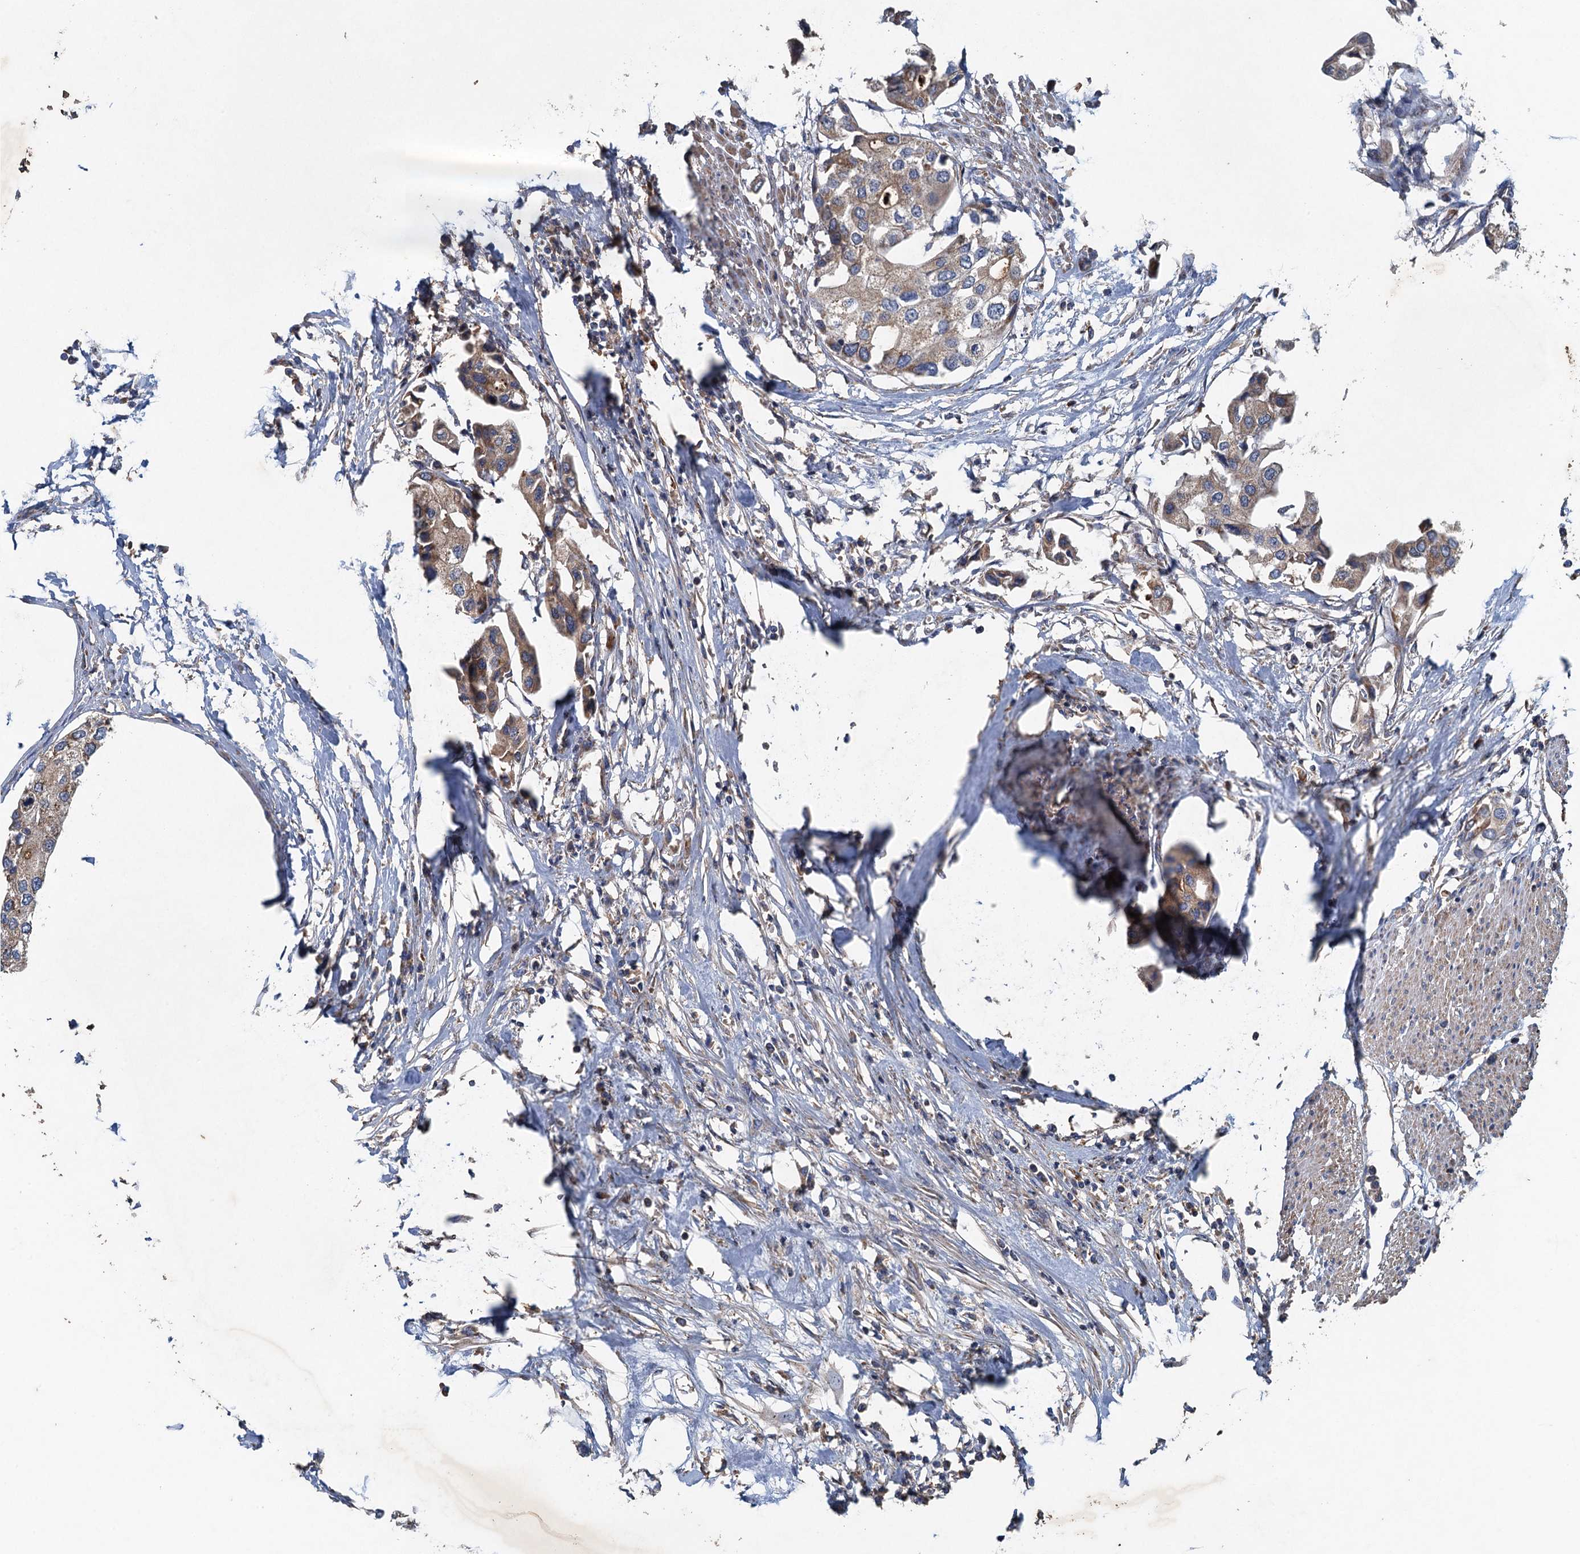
{"staining": {"intensity": "weak", "quantity": ">75%", "location": "cytoplasmic/membranous"}, "tissue": "urothelial cancer", "cell_type": "Tumor cells", "image_type": "cancer", "snomed": [{"axis": "morphology", "description": "Urothelial carcinoma, High grade"}, {"axis": "topography", "description": "Urinary bladder"}], "caption": "The photomicrograph reveals staining of urothelial carcinoma (high-grade), revealing weak cytoplasmic/membranous protein positivity (brown color) within tumor cells.", "gene": "BCS1L", "patient": {"sex": "male", "age": 64}}